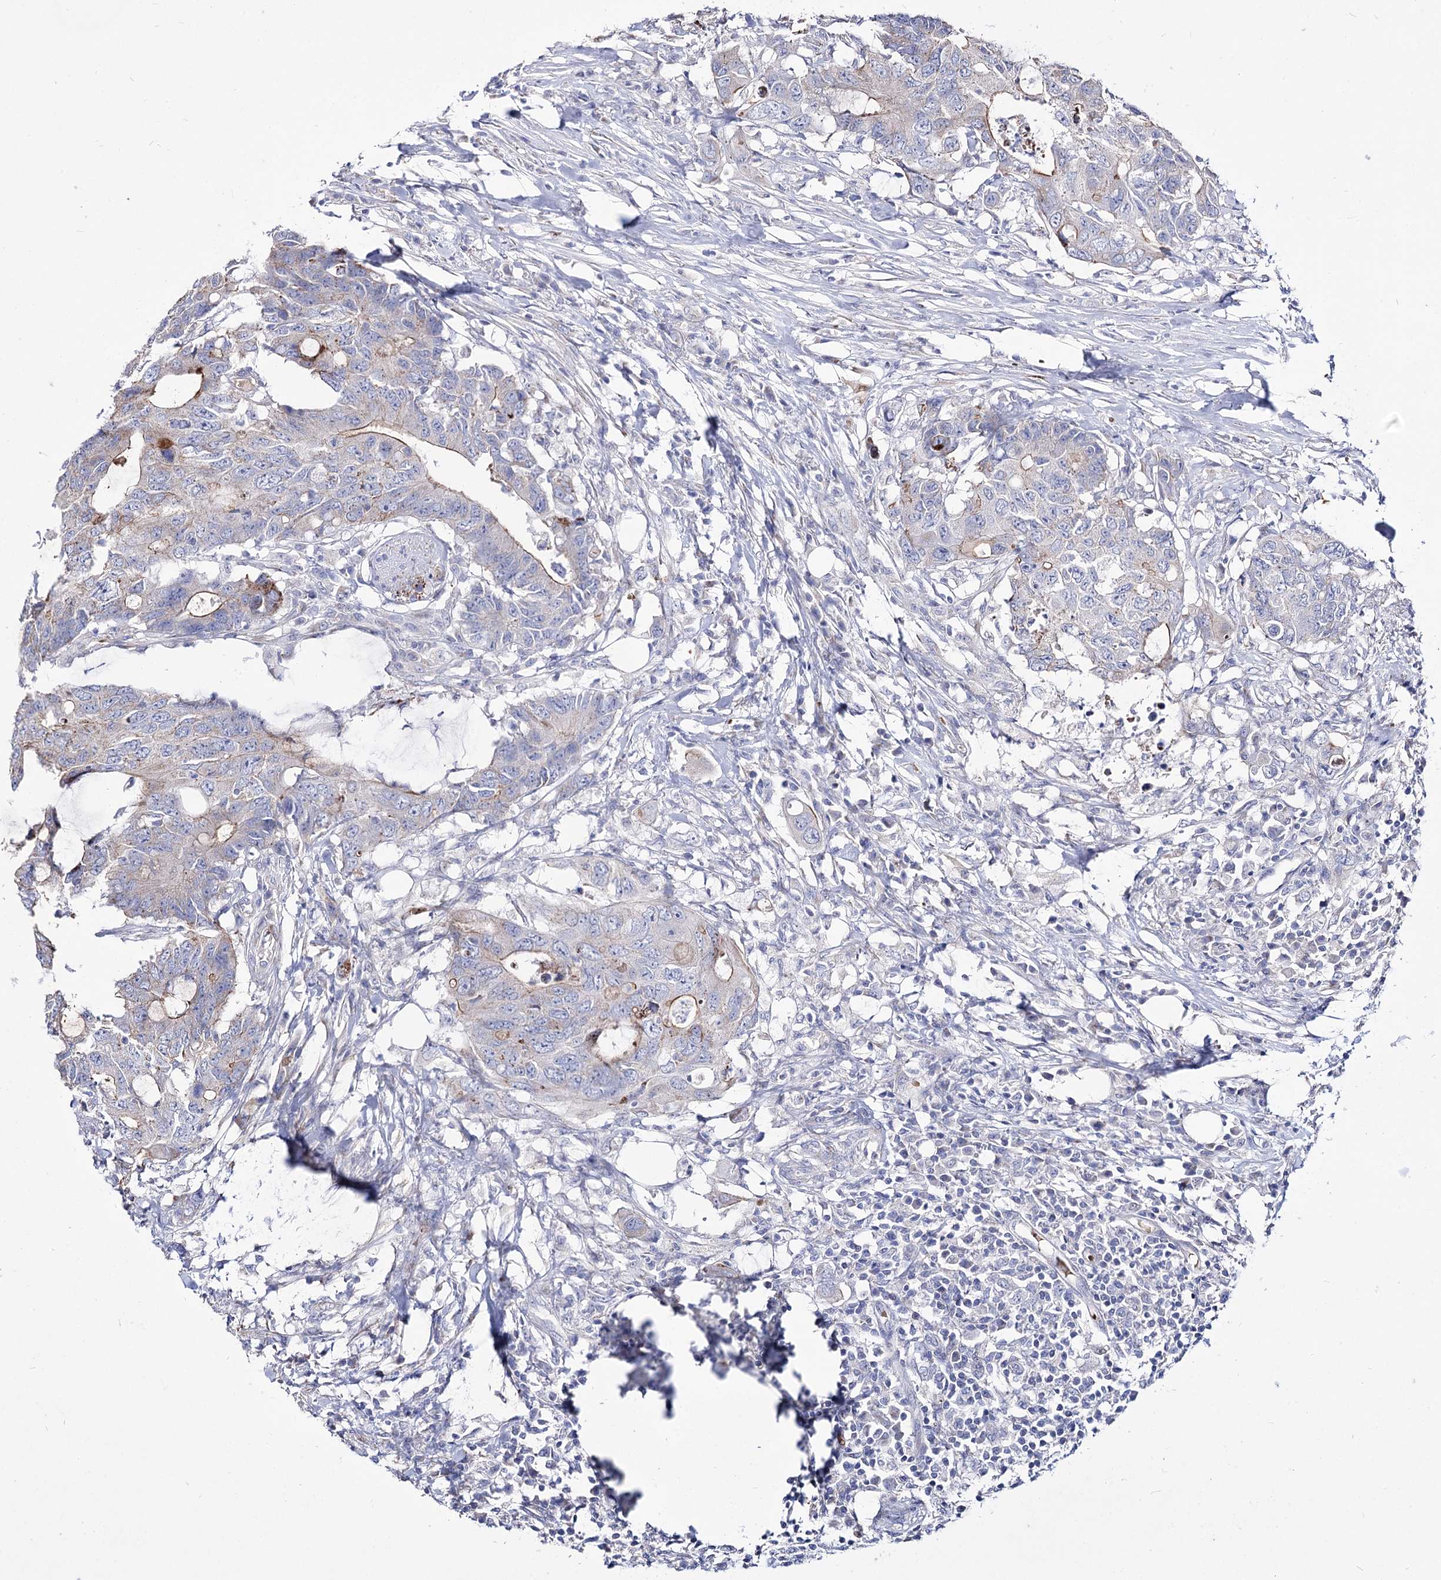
{"staining": {"intensity": "weak", "quantity": "<25%", "location": "cytoplasmic/membranous"}, "tissue": "colorectal cancer", "cell_type": "Tumor cells", "image_type": "cancer", "snomed": [{"axis": "morphology", "description": "Adenocarcinoma, NOS"}, {"axis": "topography", "description": "Colon"}], "caption": "Tumor cells are negative for brown protein staining in colorectal cancer (adenocarcinoma).", "gene": "OSBPL5", "patient": {"sex": "male", "age": 71}}